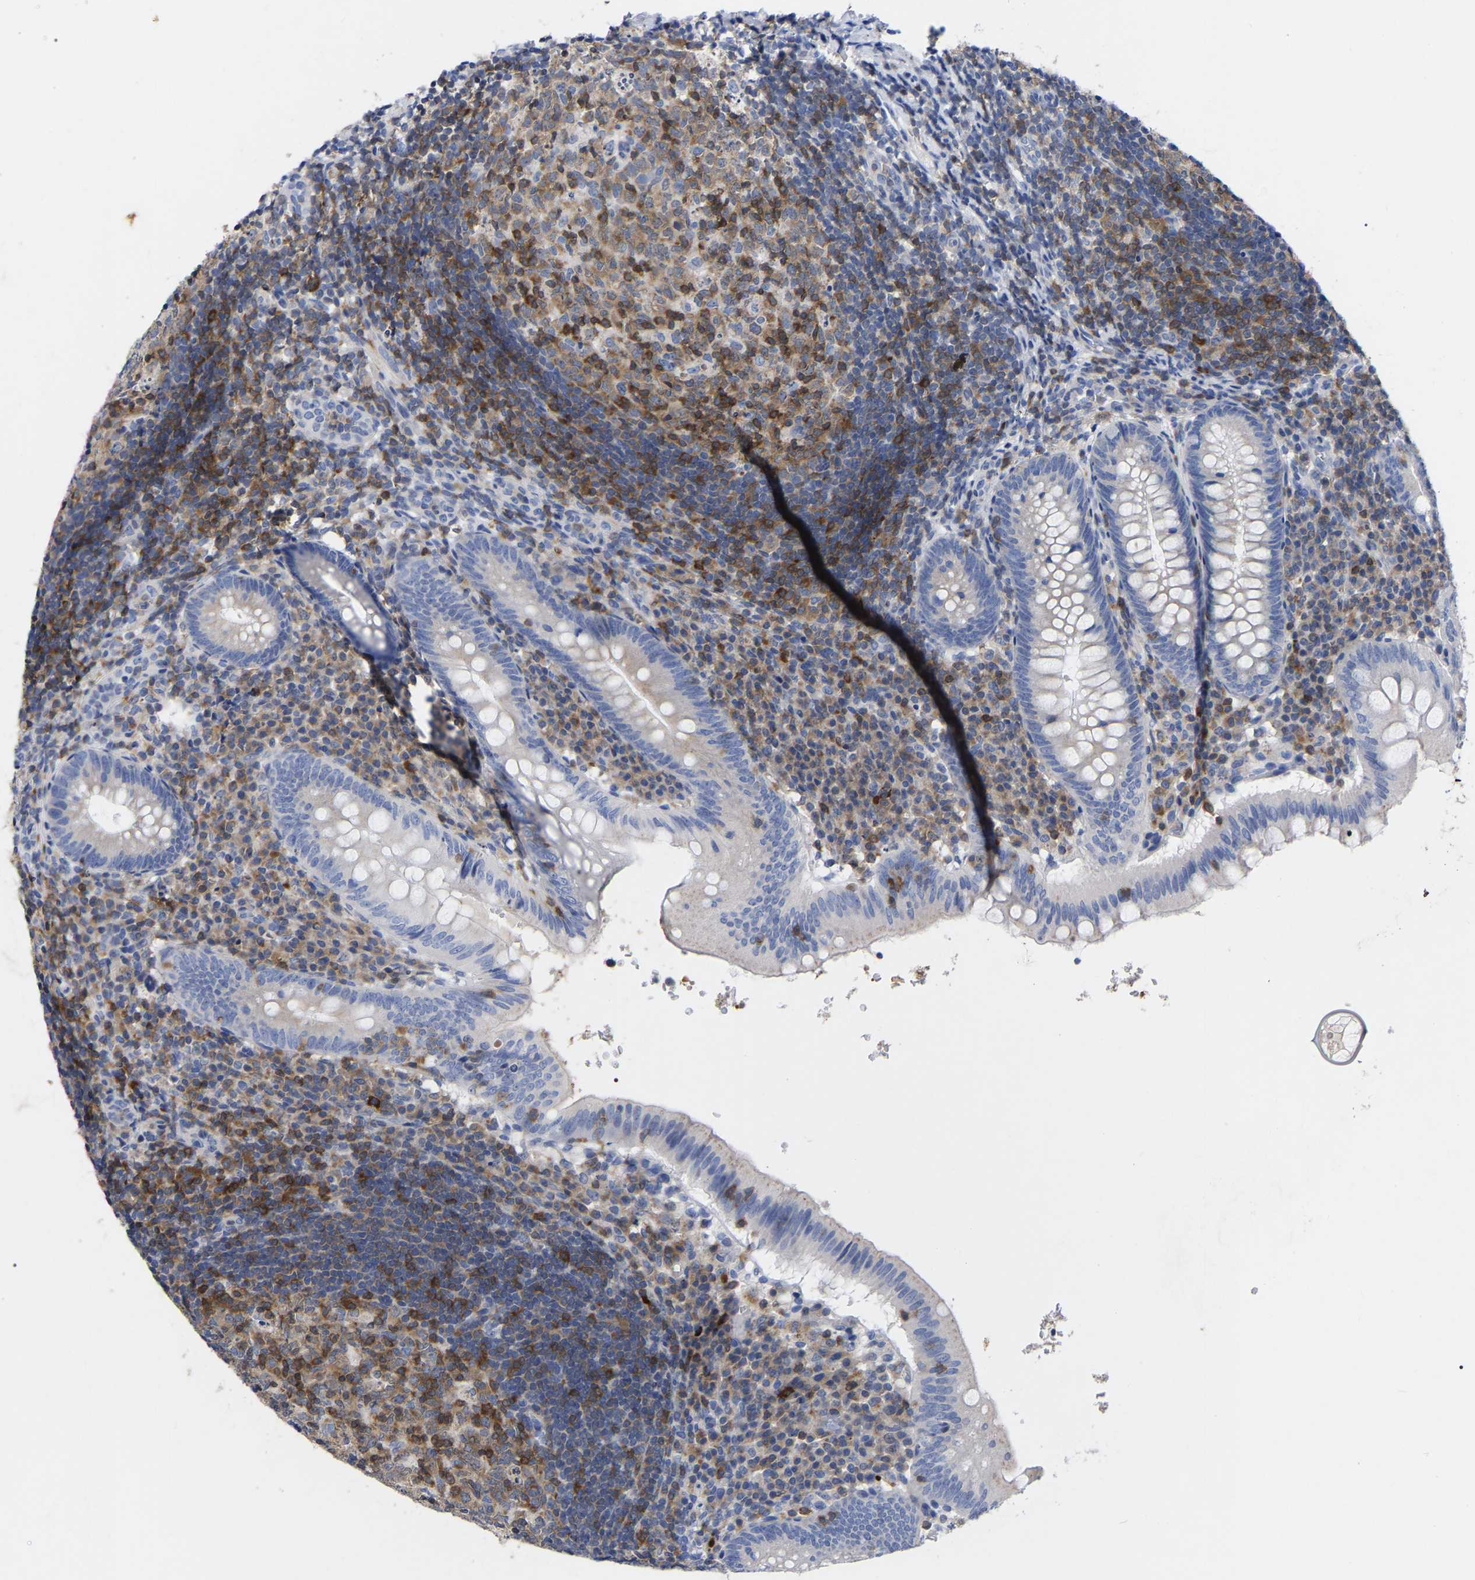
{"staining": {"intensity": "negative", "quantity": "none", "location": "none"}, "tissue": "appendix", "cell_type": "Glandular cells", "image_type": "normal", "snomed": [{"axis": "morphology", "description": "Normal tissue, NOS"}, {"axis": "topography", "description": "Appendix"}], "caption": "Immunohistochemistry (IHC) micrograph of unremarkable appendix: appendix stained with DAB reveals no significant protein staining in glandular cells.", "gene": "PTPN7", "patient": {"sex": "male", "age": 8}}